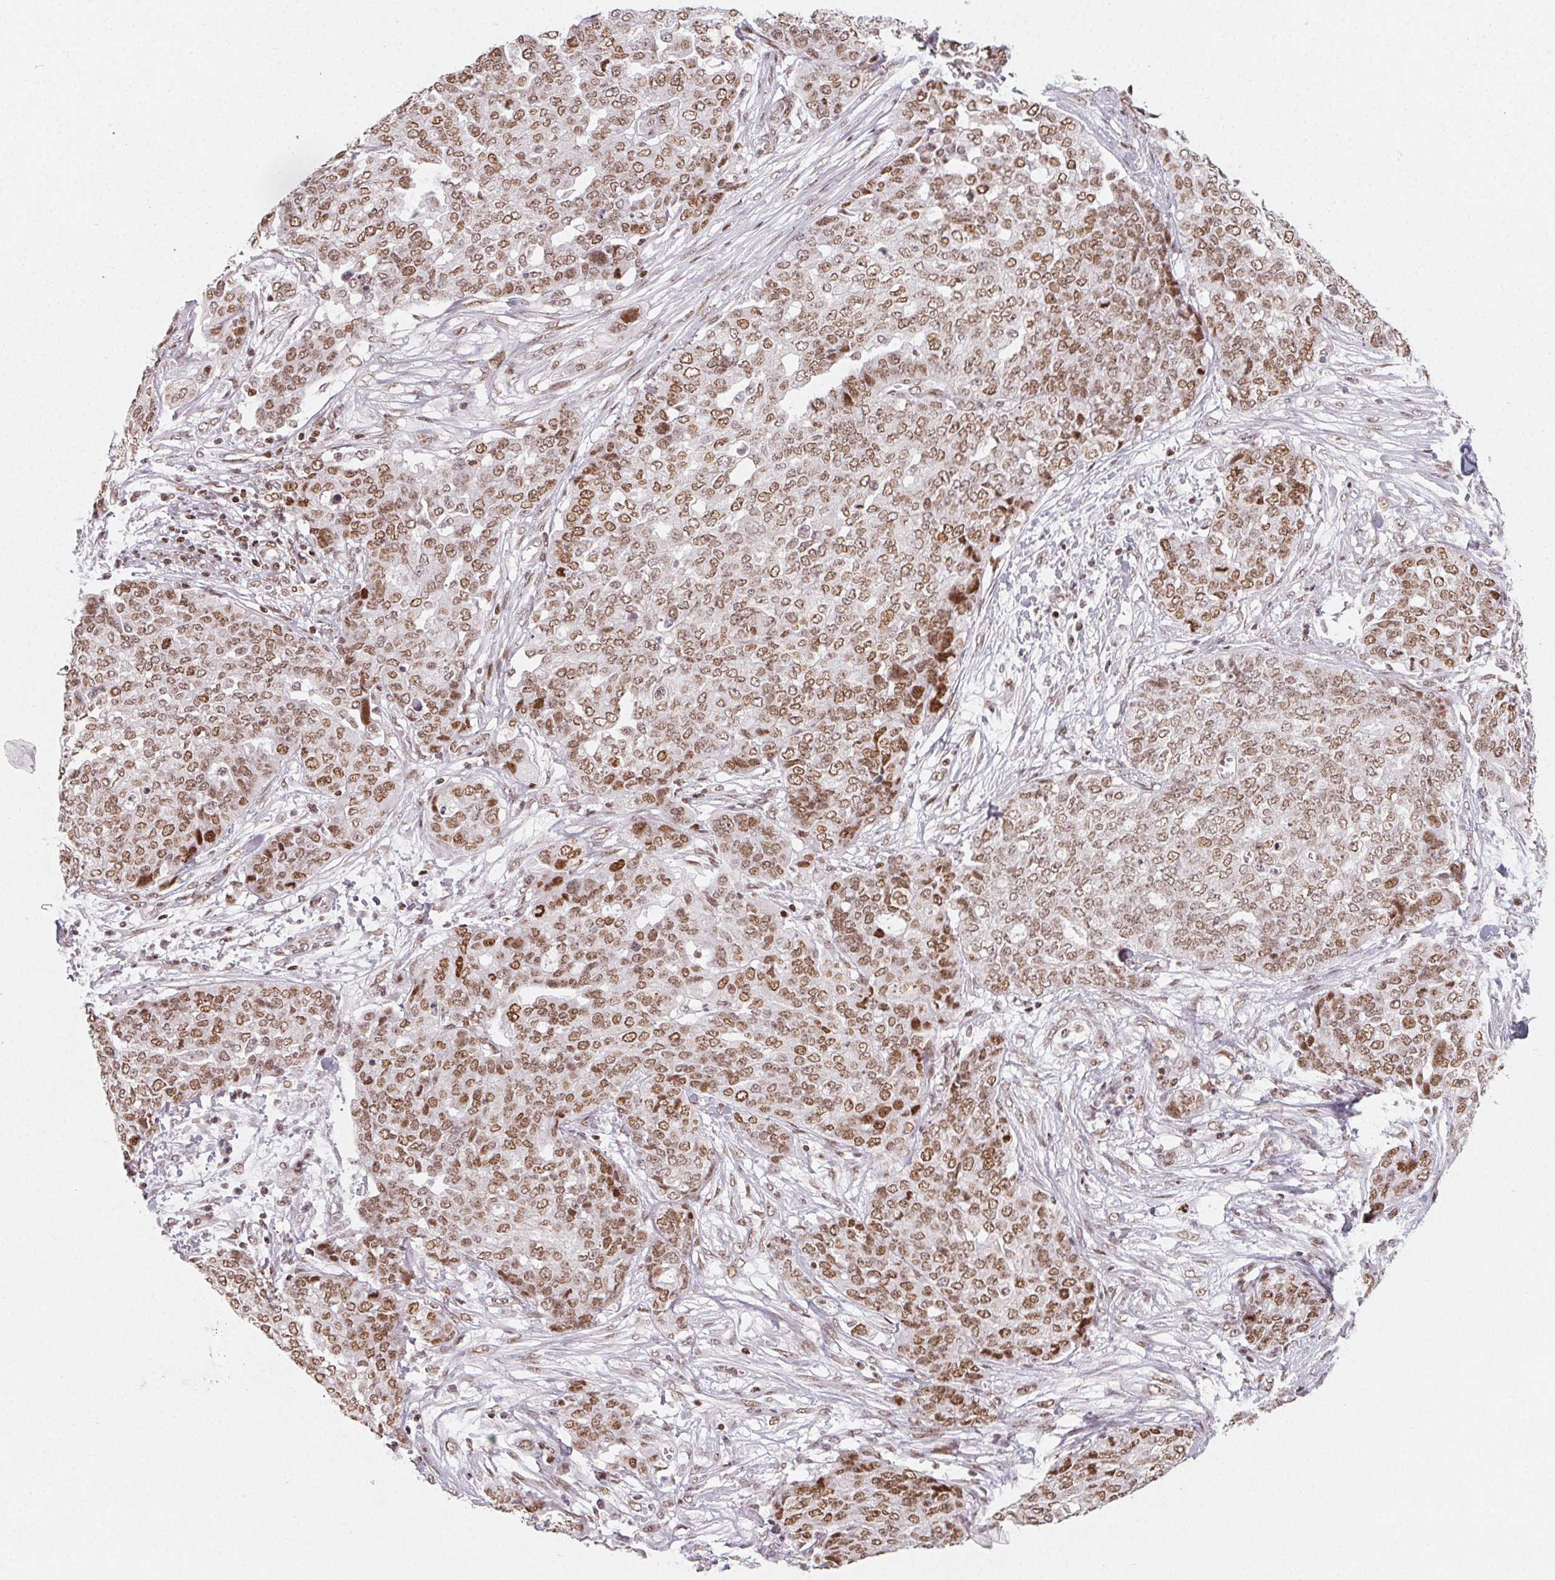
{"staining": {"intensity": "moderate", "quantity": ">75%", "location": "nuclear"}, "tissue": "ovarian cancer", "cell_type": "Tumor cells", "image_type": "cancer", "snomed": [{"axis": "morphology", "description": "Cystadenocarcinoma, serous, NOS"}, {"axis": "topography", "description": "Soft tissue"}, {"axis": "topography", "description": "Ovary"}], "caption": "Brown immunohistochemical staining in human ovarian cancer displays moderate nuclear expression in approximately >75% of tumor cells.", "gene": "KMT2A", "patient": {"sex": "female", "age": 57}}